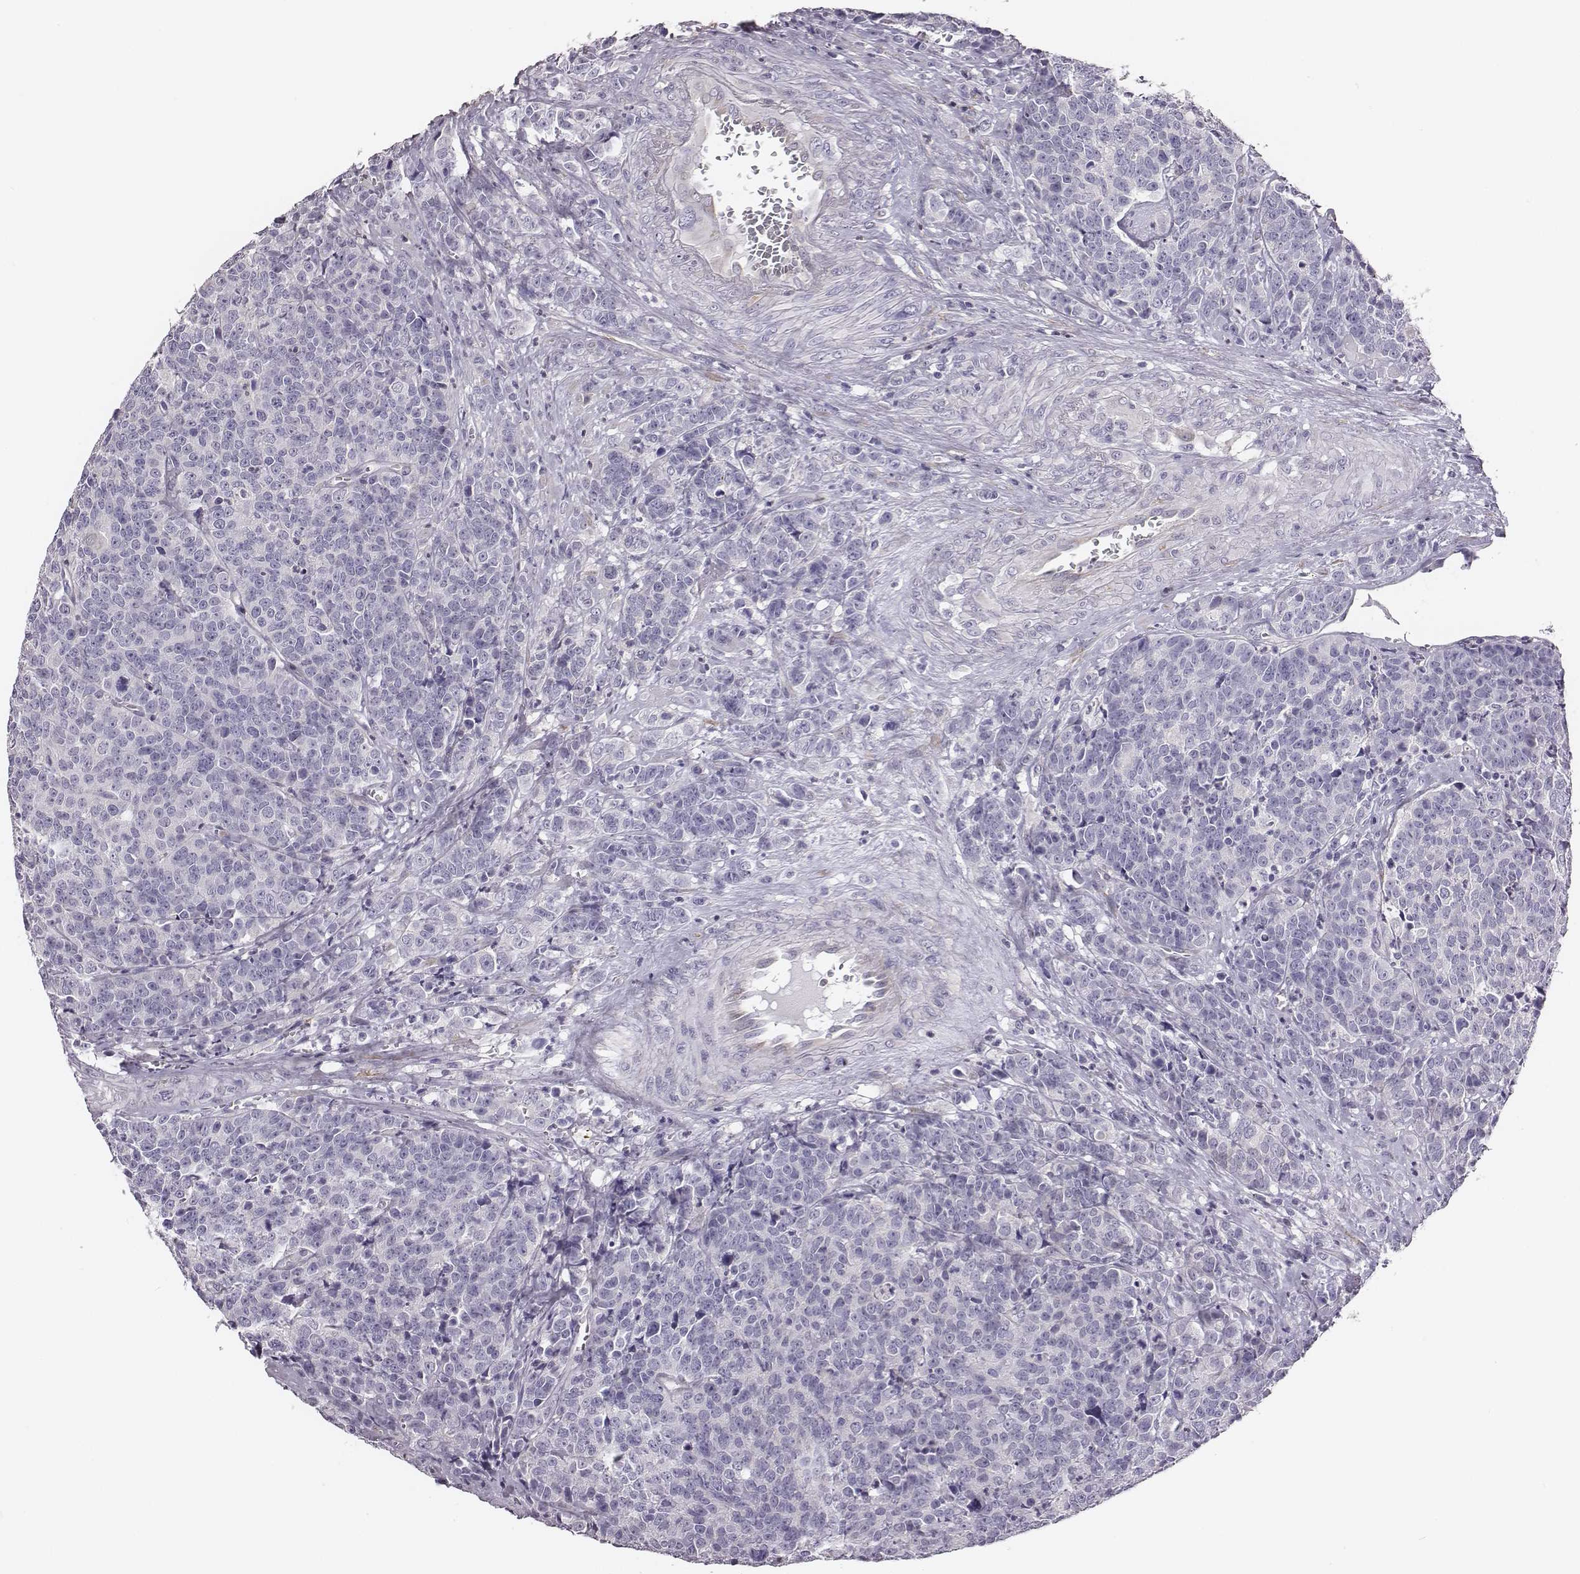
{"staining": {"intensity": "negative", "quantity": "none", "location": "none"}, "tissue": "prostate cancer", "cell_type": "Tumor cells", "image_type": "cancer", "snomed": [{"axis": "morphology", "description": "Adenocarcinoma, NOS"}, {"axis": "topography", "description": "Prostate"}], "caption": "The immunohistochemistry micrograph has no significant staining in tumor cells of prostate cancer tissue. The staining is performed using DAB (3,3'-diaminobenzidine) brown chromogen with nuclei counter-stained in using hematoxylin.", "gene": "GUCA1A", "patient": {"sex": "male", "age": 67}}